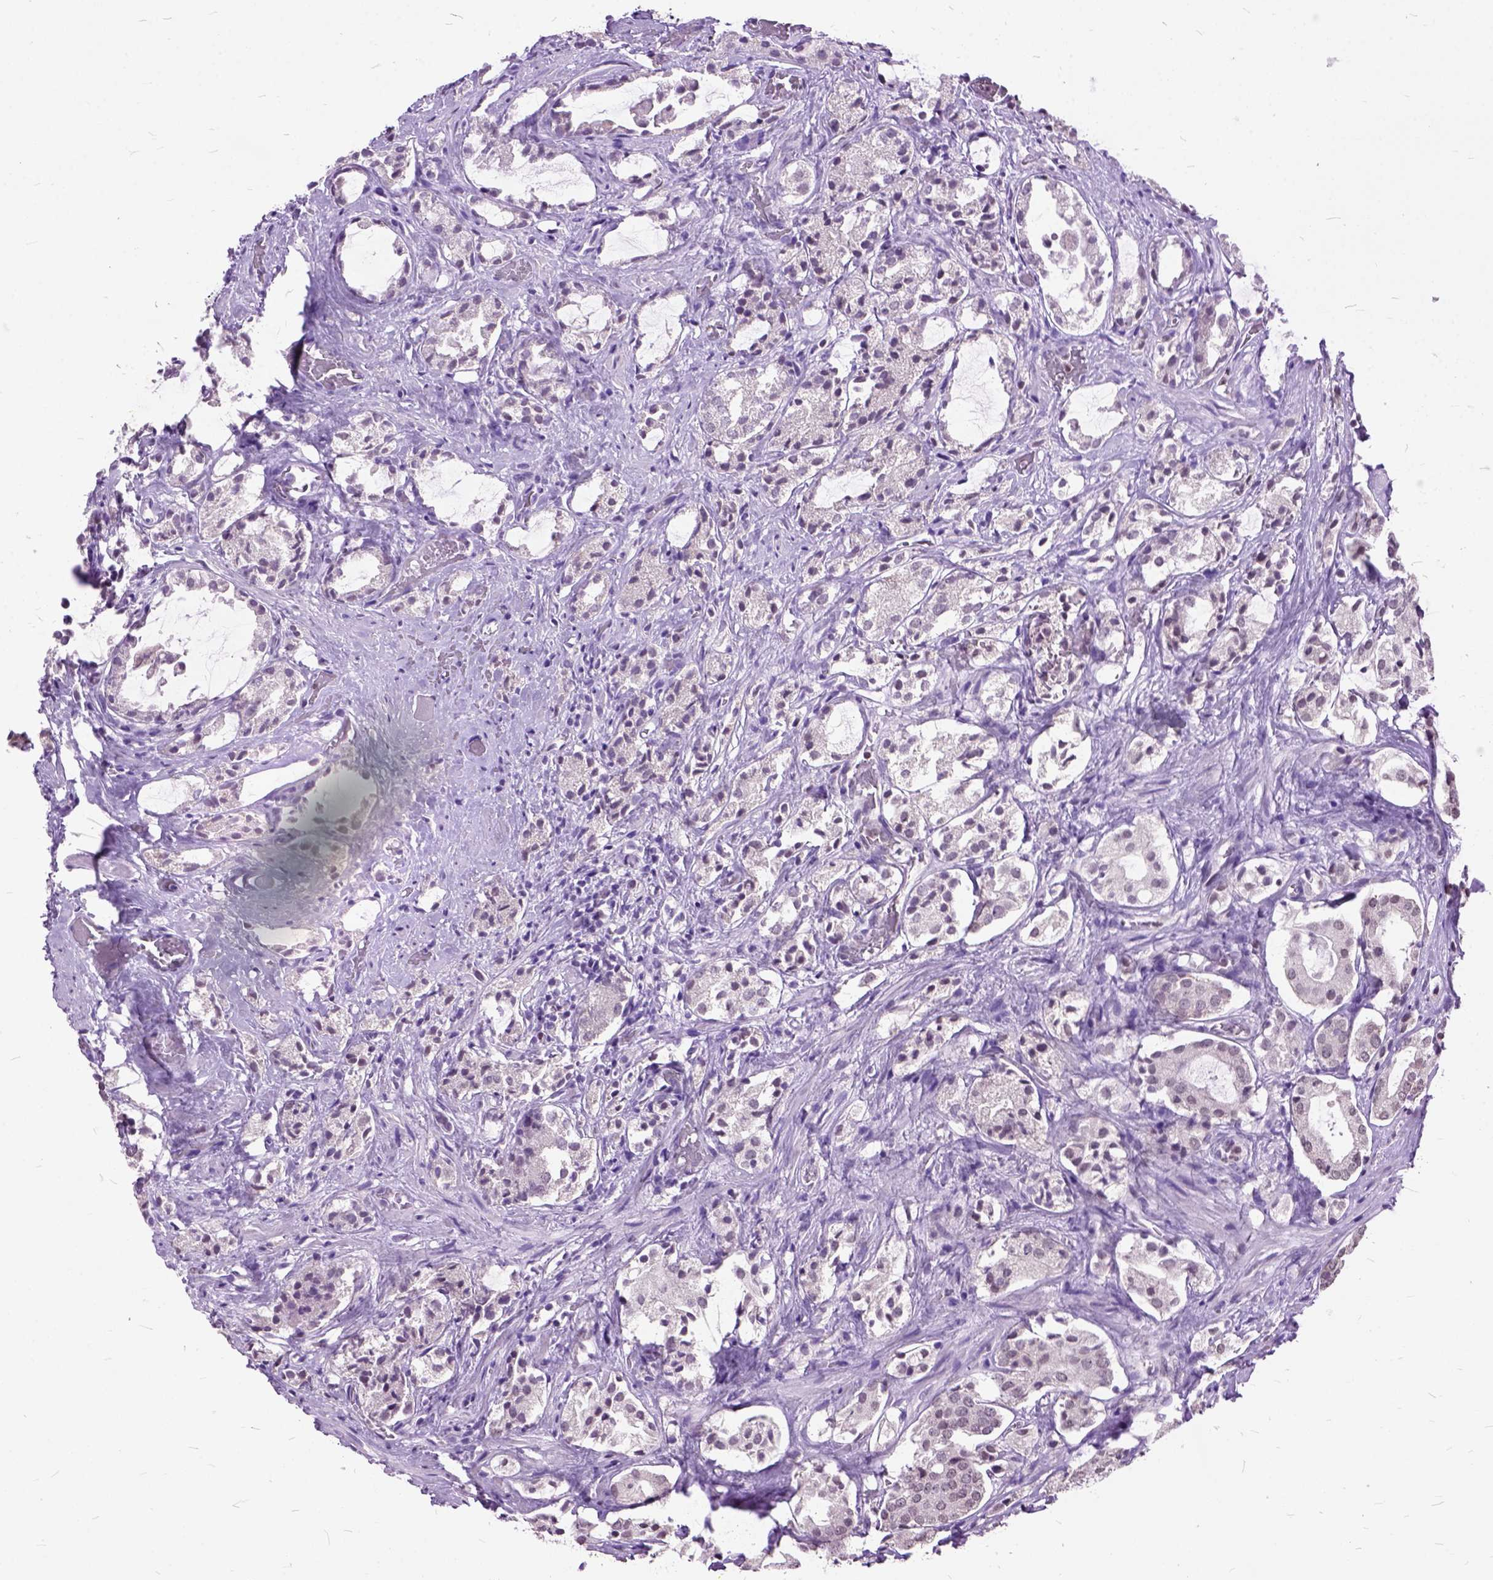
{"staining": {"intensity": "negative", "quantity": "none", "location": "none"}, "tissue": "prostate cancer", "cell_type": "Tumor cells", "image_type": "cancer", "snomed": [{"axis": "morphology", "description": "Adenocarcinoma, NOS"}, {"axis": "topography", "description": "Prostate"}], "caption": "Immunohistochemical staining of prostate cancer demonstrates no significant staining in tumor cells.", "gene": "ORC5", "patient": {"sex": "male", "age": 66}}